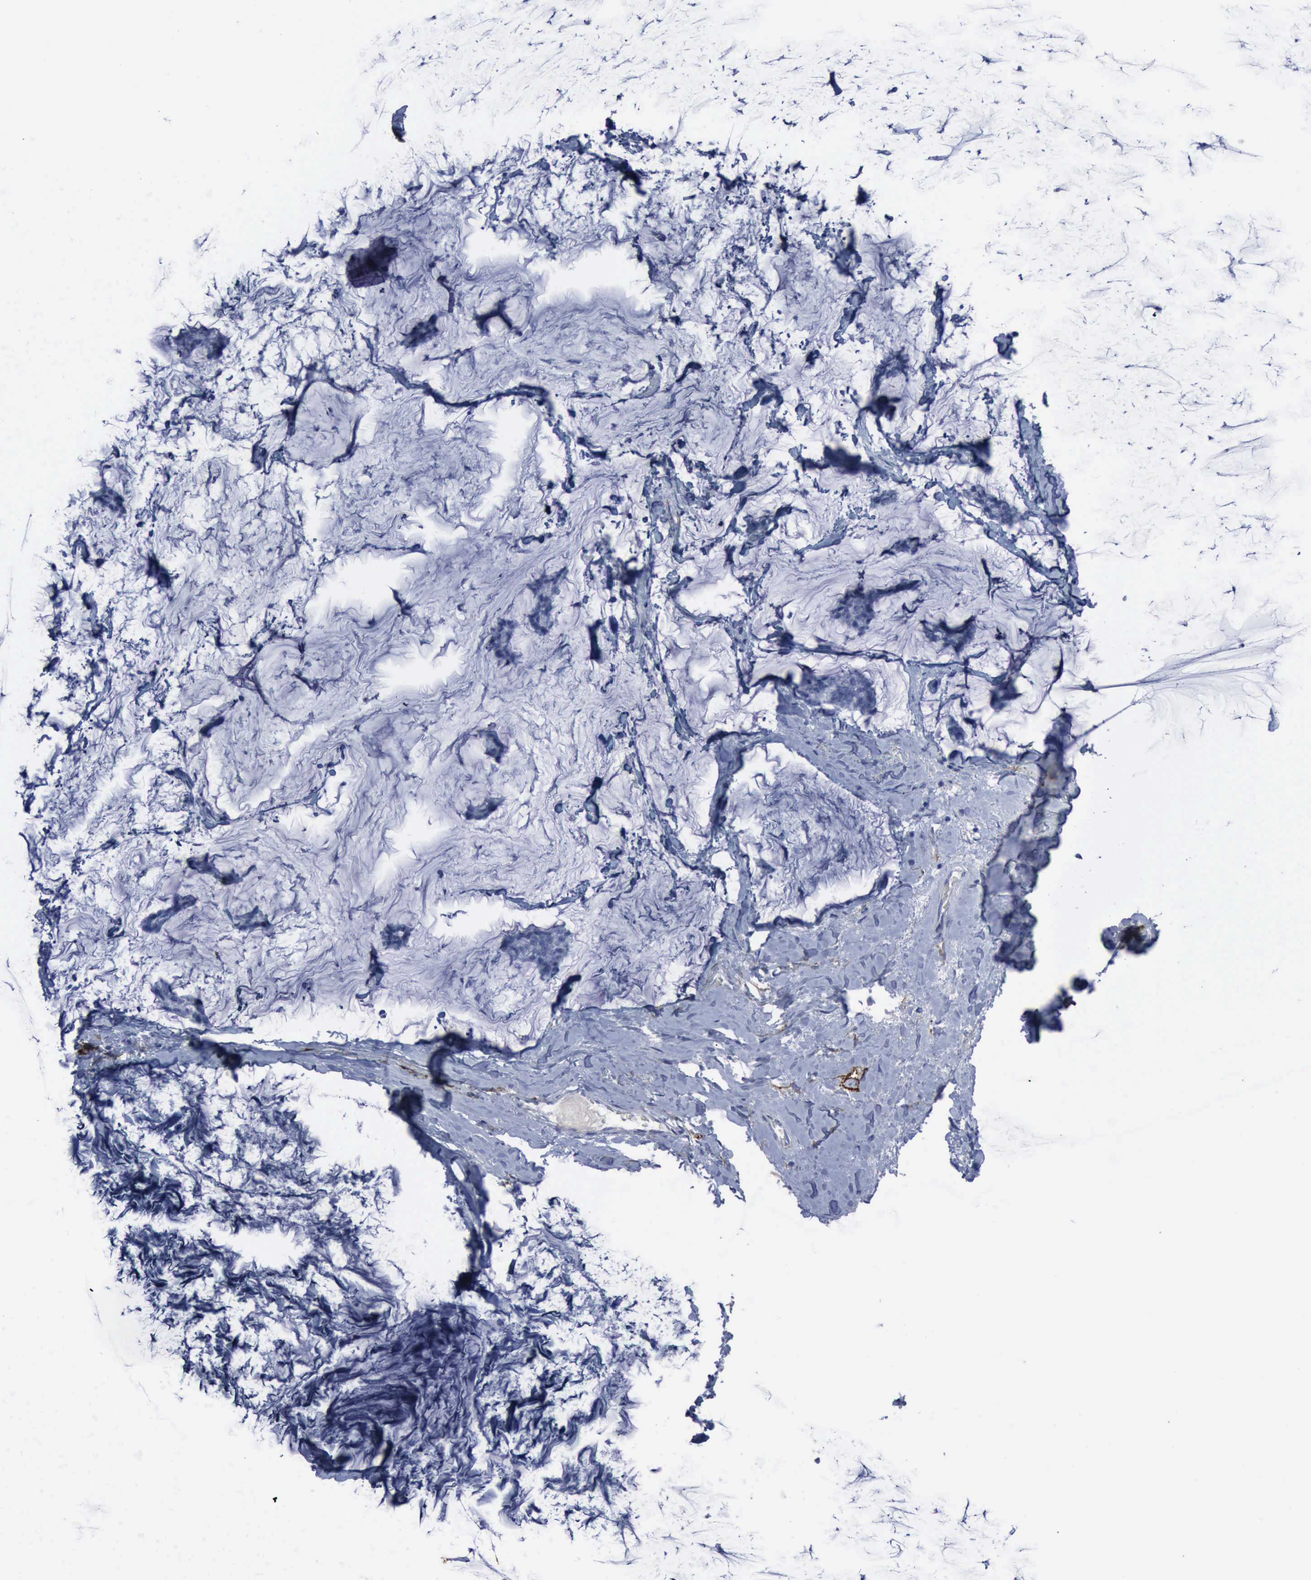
{"staining": {"intensity": "negative", "quantity": "none", "location": "none"}, "tissue": "breast cancer", "cell_type": "Tumor cells", "image_type": "cancer", "snomed": [{"axis": "morphology", "description": "Duct carcinoma"}, {"axis": "topography", "description": "Breast"}], "caption": "Immunohistochemical staining of human breast intraductal carcinoma exhibits no significant staining in tumor cells.", "gene": "NGFR", "patient": {"sex": "female", "age": 93}}